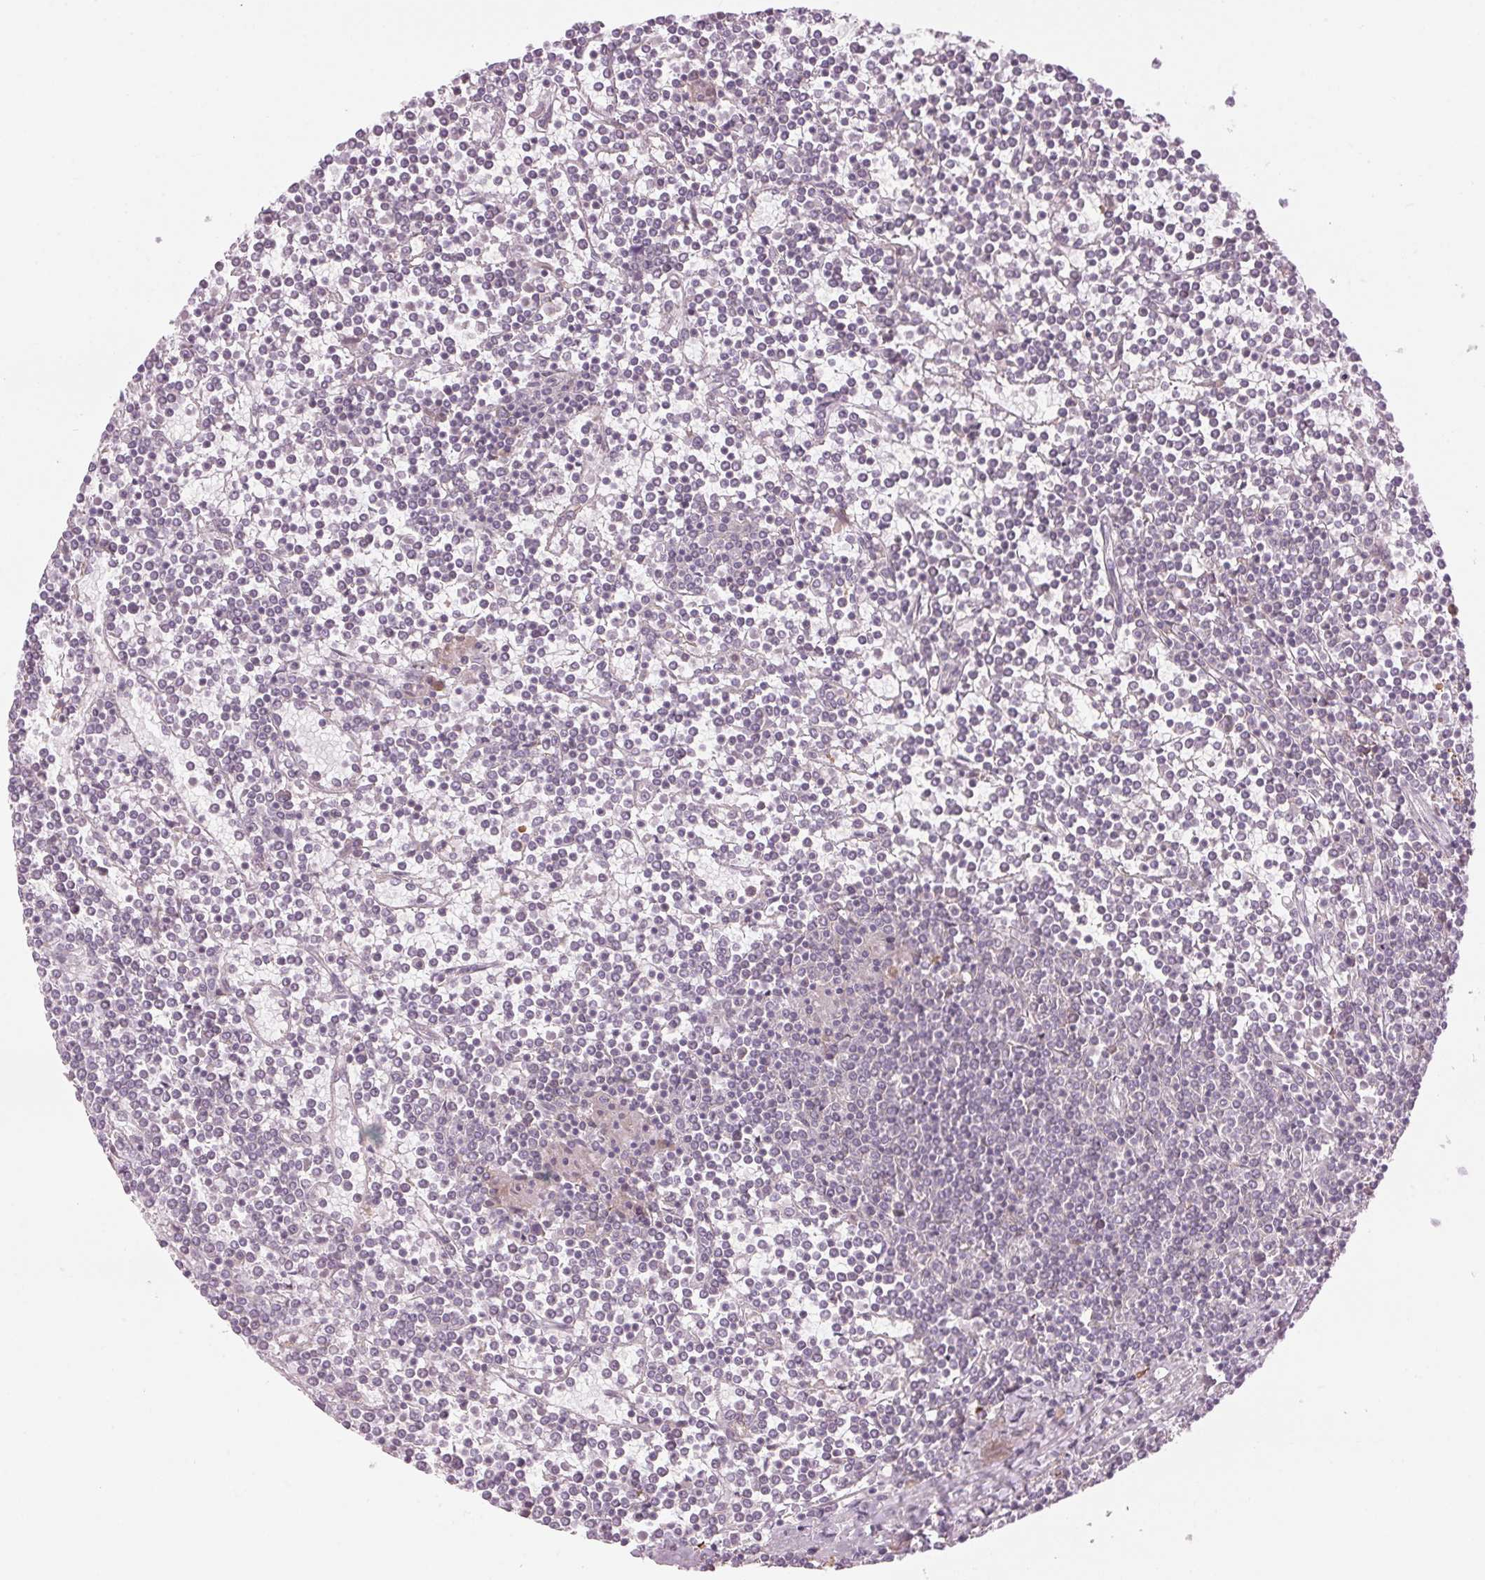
{"staining": {"intensity": "negative", "quantity": "none", "location": "none"}, "tissue": "lymphoma", "cell_type": "Tumor cells", "image_type": "cancer", "snomed": [{"axis": "morphology", "description": "Malignant lymphoma, non-Hodgkin's type, Low grade"}, {"axis": "topography", "description": "Spleen"}], "caption": "A histopathology image of low-grade malignant lymphoma, non-Hodgkin's type stained for a protein demonstrates no brown staining in tumor cells. (Stains: DAB IHC with hematoxylin counter stain, Microscopy: brightfield microscopy at high magnification).", "gene": "GNMT", "patient": {"sex": "female", "age": 19}}